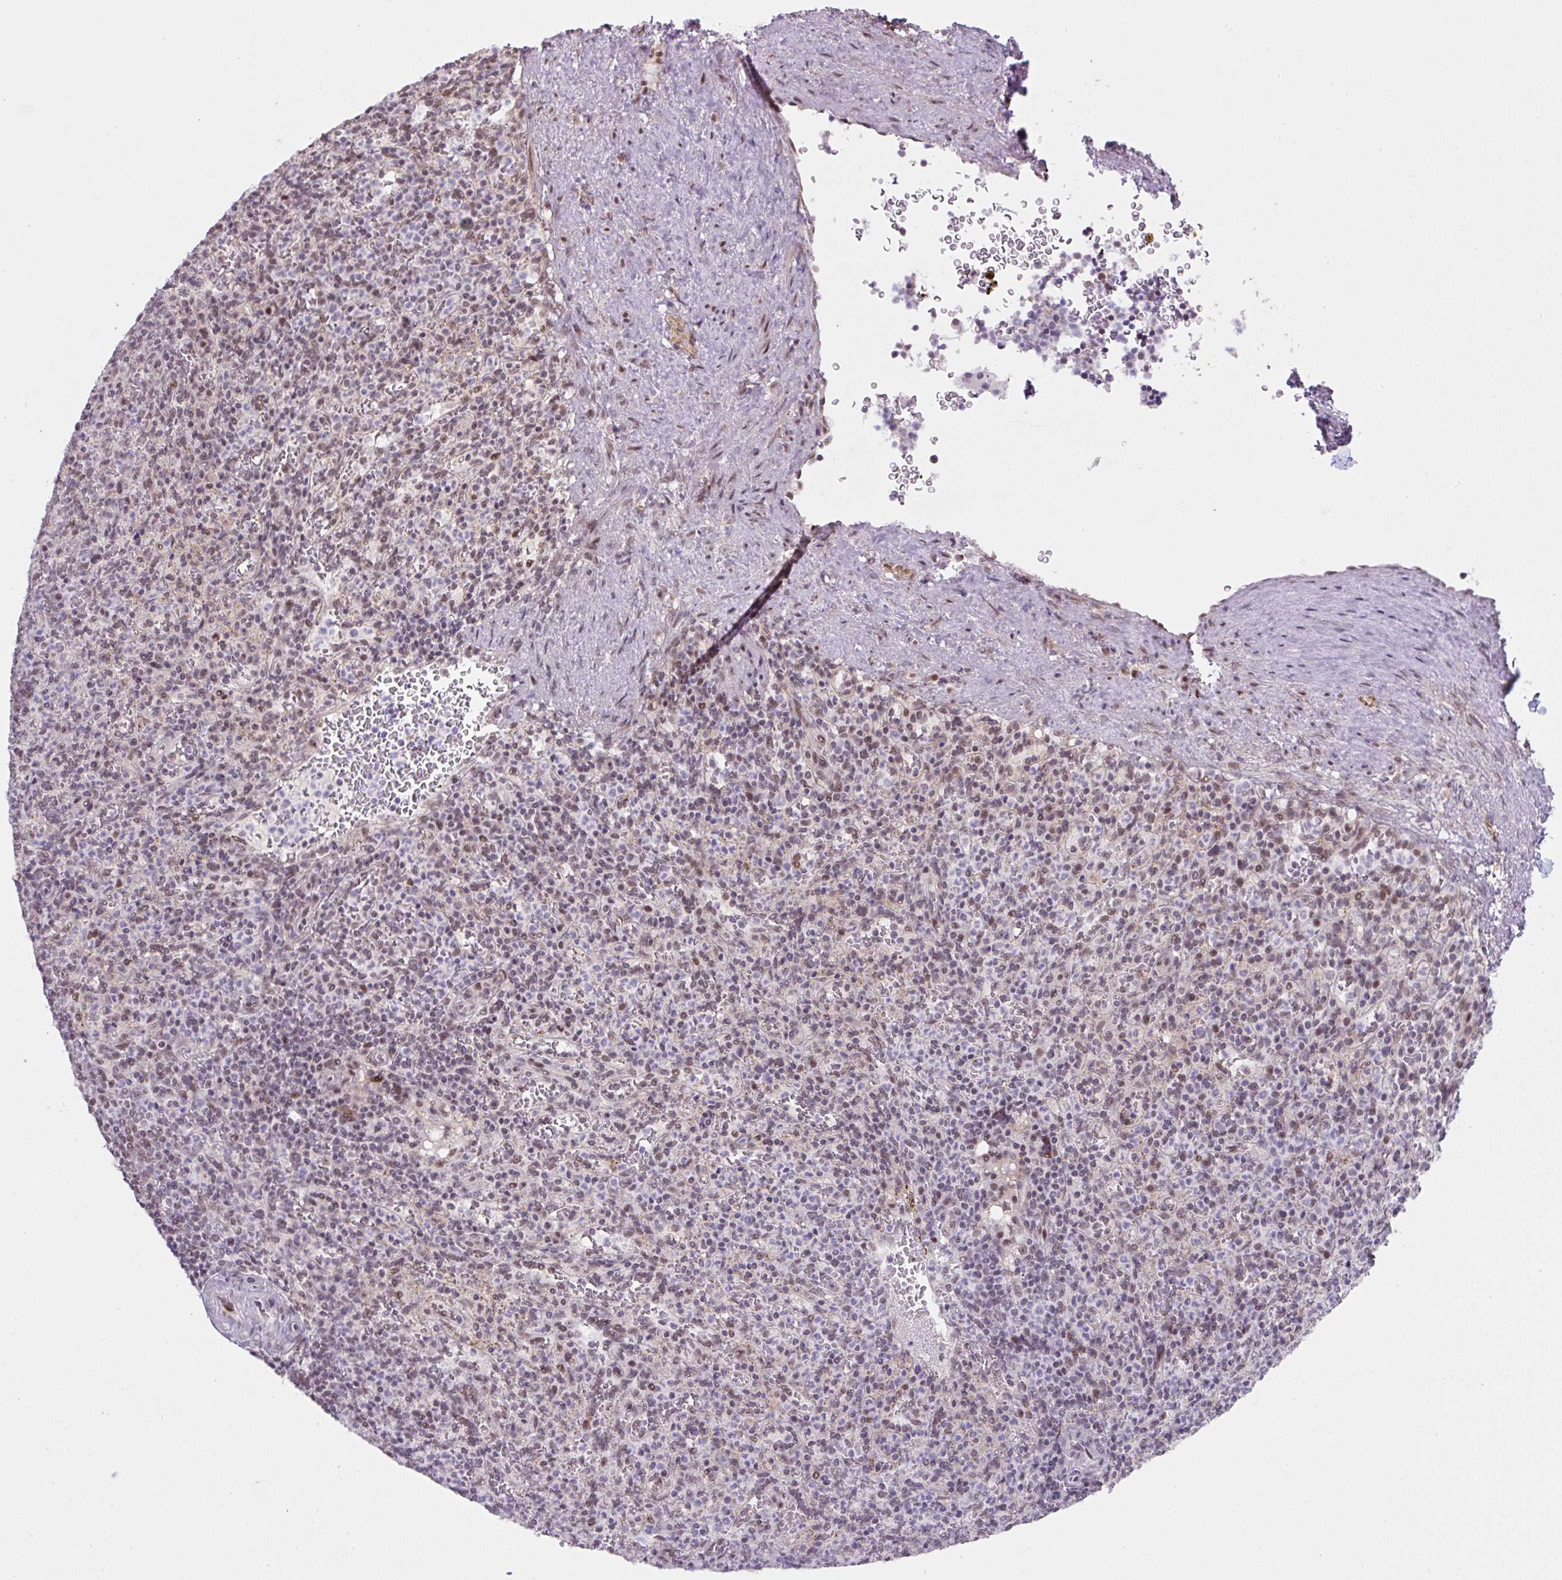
{"staining": {"intensity": "weak", "quantity": "25%-75%", "location": "nuclear"}, "tissue": "spleen", "cell_type": "Cells in red pulp", "image_type": "normal", "snomed": [{"axis": "morphology", "description": "Normal tissue, NOS"}, {"axis": "topography", "description": "Spleen"}], "caption": "DAB (3,3'-diaminobenzidine) immunohistochemical staining of normal human spleen shows weak nuclear protein positivity in approximately 25%-75% of cells in red pulp.", "gene": "TAF1A", "patient": {"sex": "female", "age": 74}}